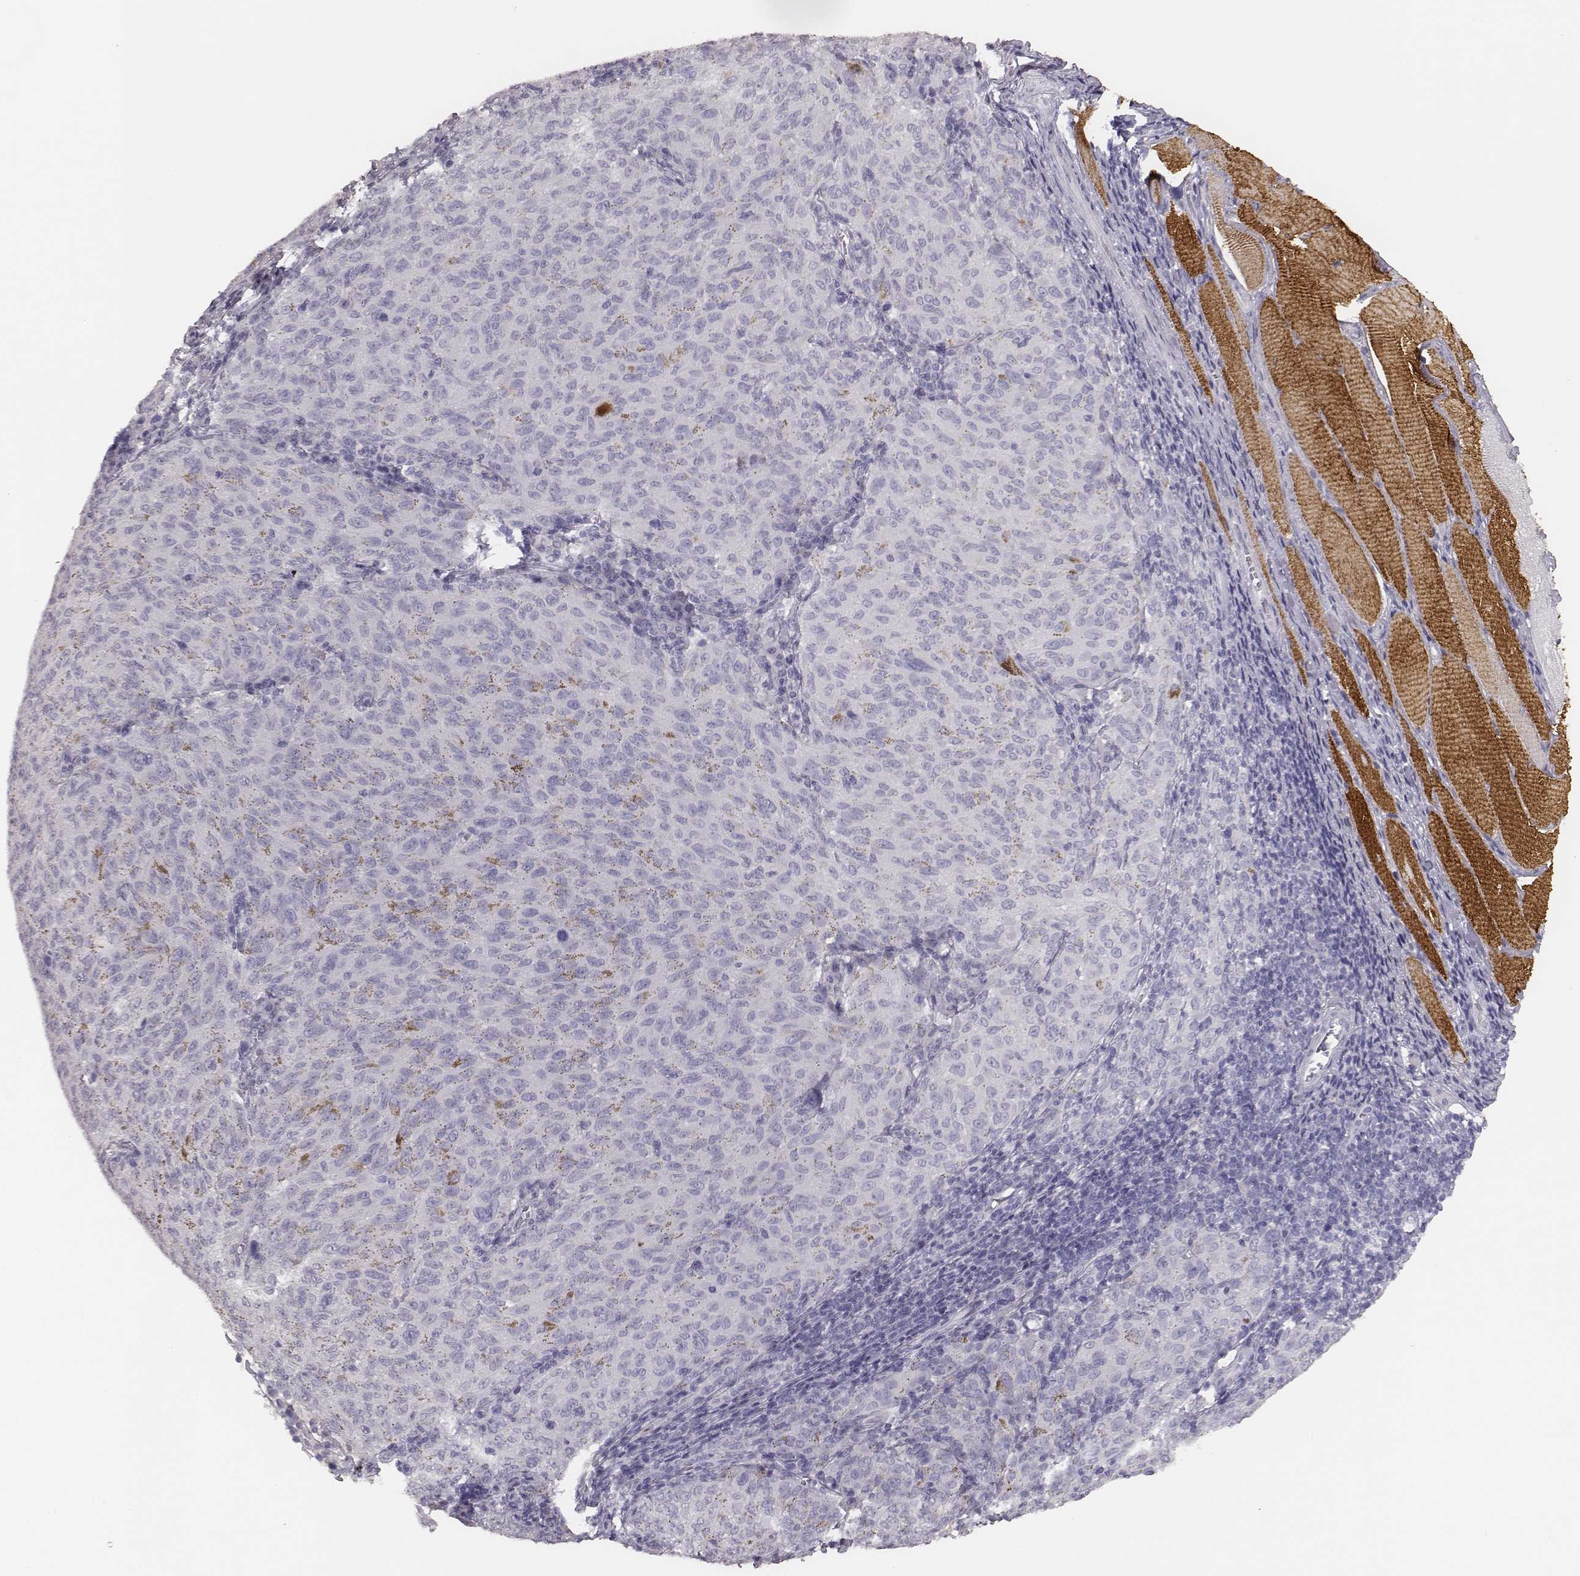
{"staining": {"intensity": "negative", "quantity": "none", "location": "none"}, "tissue": "melanoma", "cell_type": "Tumor cells", "image_type": "cancer", "snomed": [{"axis": "morphology", "description": "Malignant melanoma, NOS"}, {"axis": "topography", "description": "Skin"}], "caption": "Tumor cells are negative for protein expression in human melanoma.", "gene": "MYH6", "patient": {"sex": "female", "age": 72}}